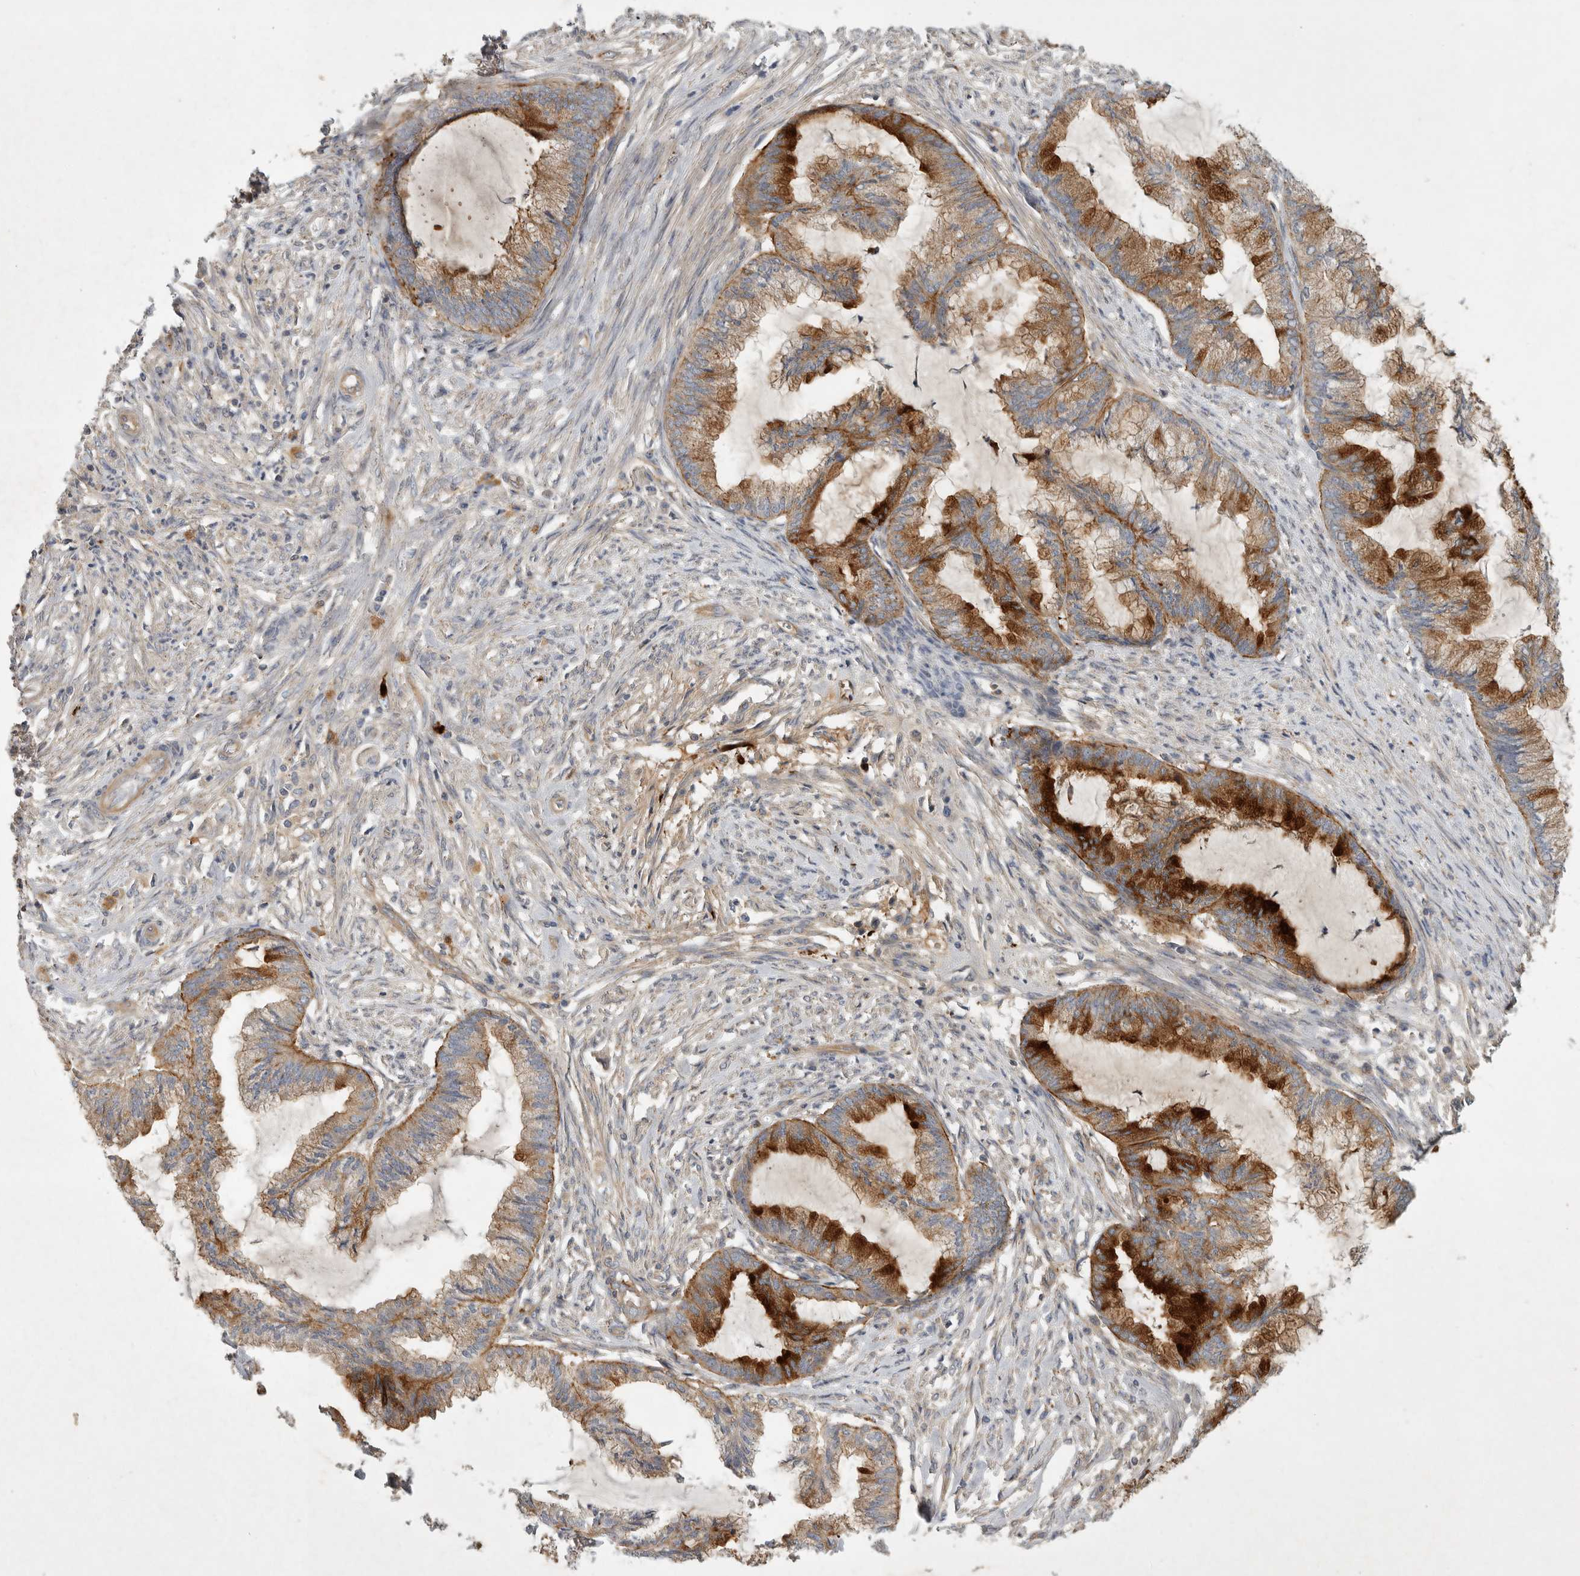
{"staining": {"intensity": "strong", "quantity": "25%-75%", "location": "cytoplasmic/membranous"}, "tissue": "endometrial cancer", "cell_type": "Tumor cells", "image_type": "cancer", "snomed": [{"axis": "morphology", "description": "Adenocarcinoma, NOS"}, {"axis": "topography", "description": "Endometrium"}], "caption": "Human adenocarcinoma (endometrial) stained with a protein marker shows strong staining in tumor cells.", "gene": "MLPH", "patient": {"sex": "female", "age": 86}}